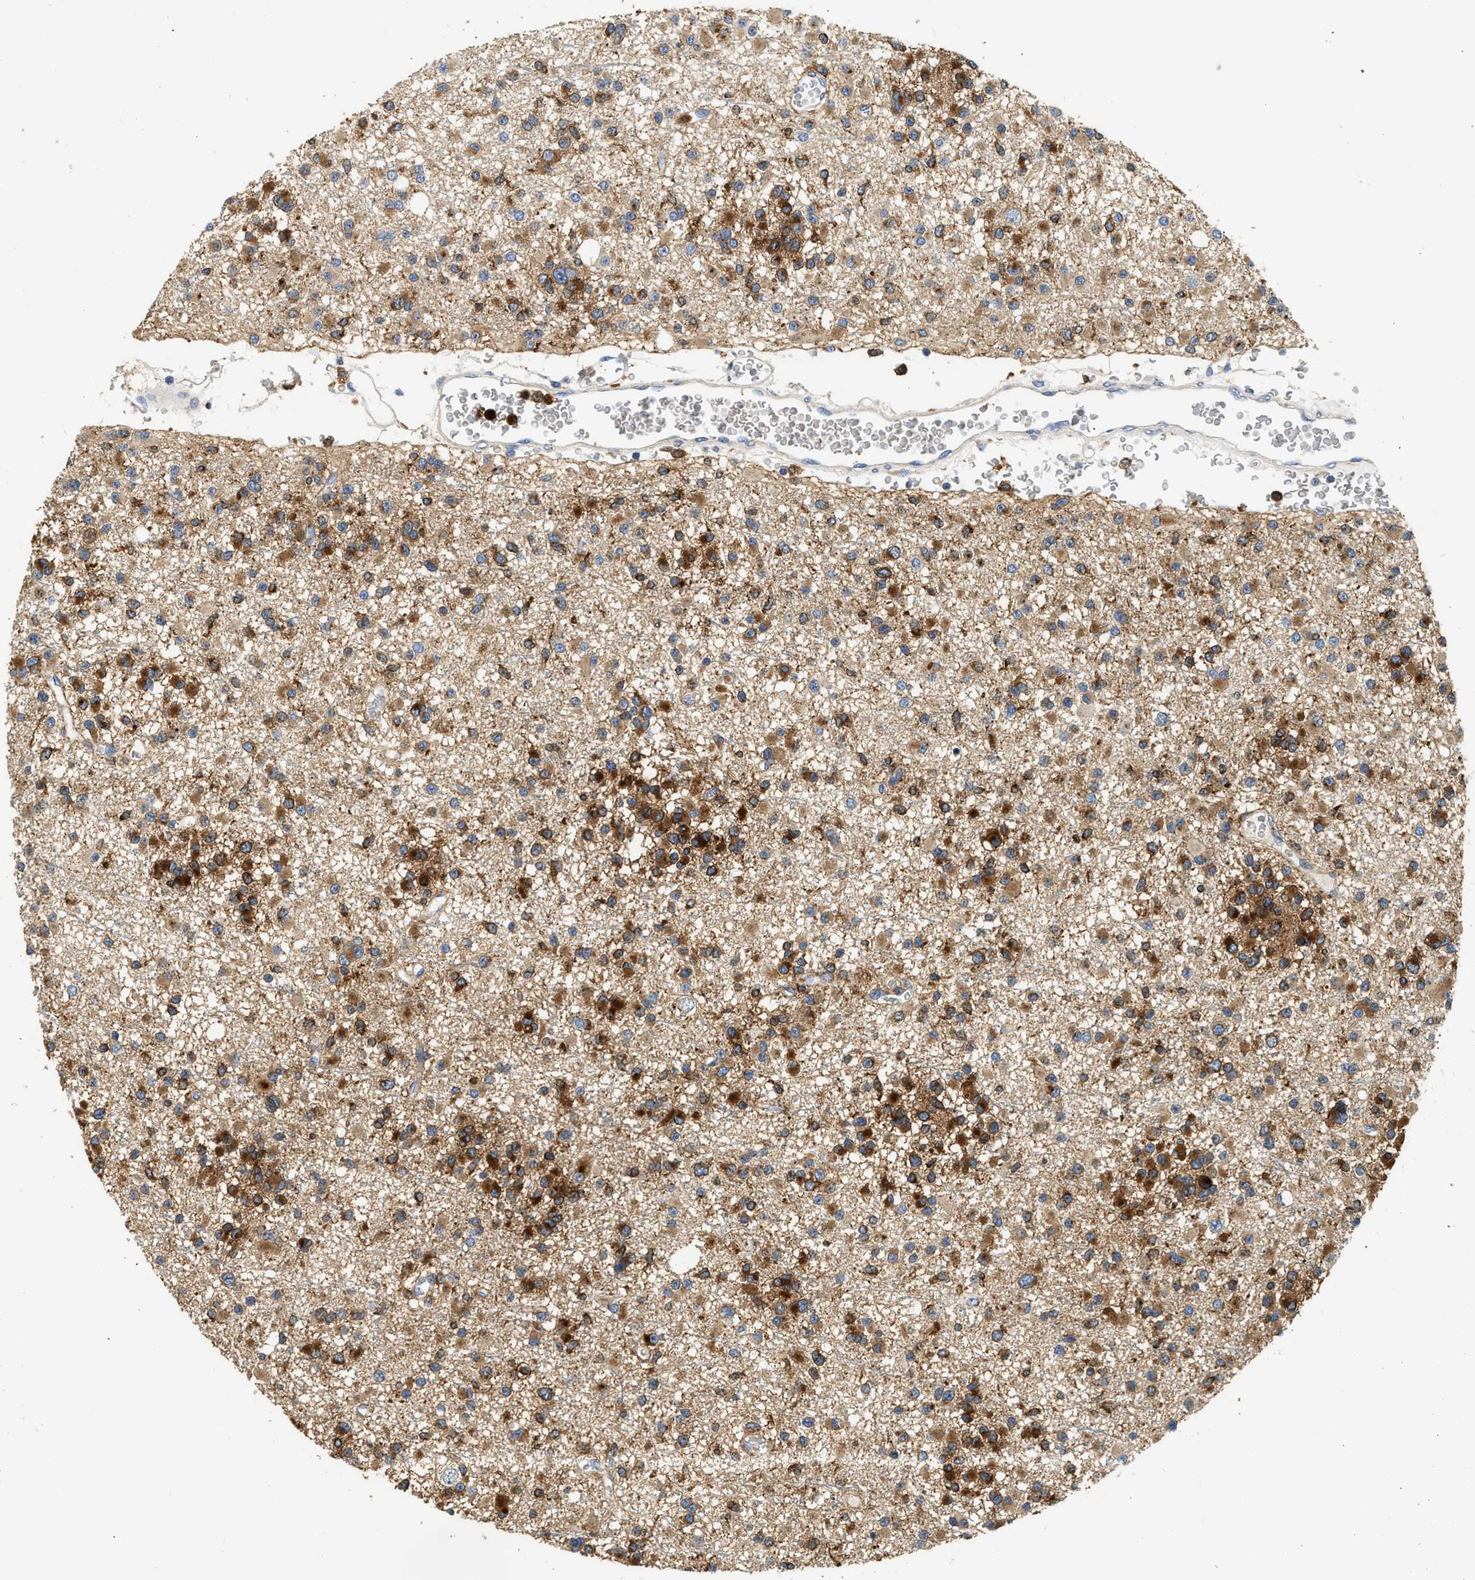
{"staining": {"intensity": "moderate", "quantity": ">75%", "location": "cytoplasmic/membranous"}, "tissue": "glioma", "cell_type": "Tumor cells", "image_type": "cancer", "snomed": [{"axis": "morphology", "description": "Glioma, malignant, Low grade"}, {"axis": "topography", "description": "Brain"}], "caption": "Immunohistochemical staining of human malignant glioma (low-grade) displays medium levels of moderate cytoplasmic/membranous protein positivity in about >75% of tumor cells. The staining is performed using DAB brown chromogen to label protein expression. The nuclei are counter-stained blue using hematoxylin.", "gene": "RAB31", "patient": {"sex": "female", "age": 22}}